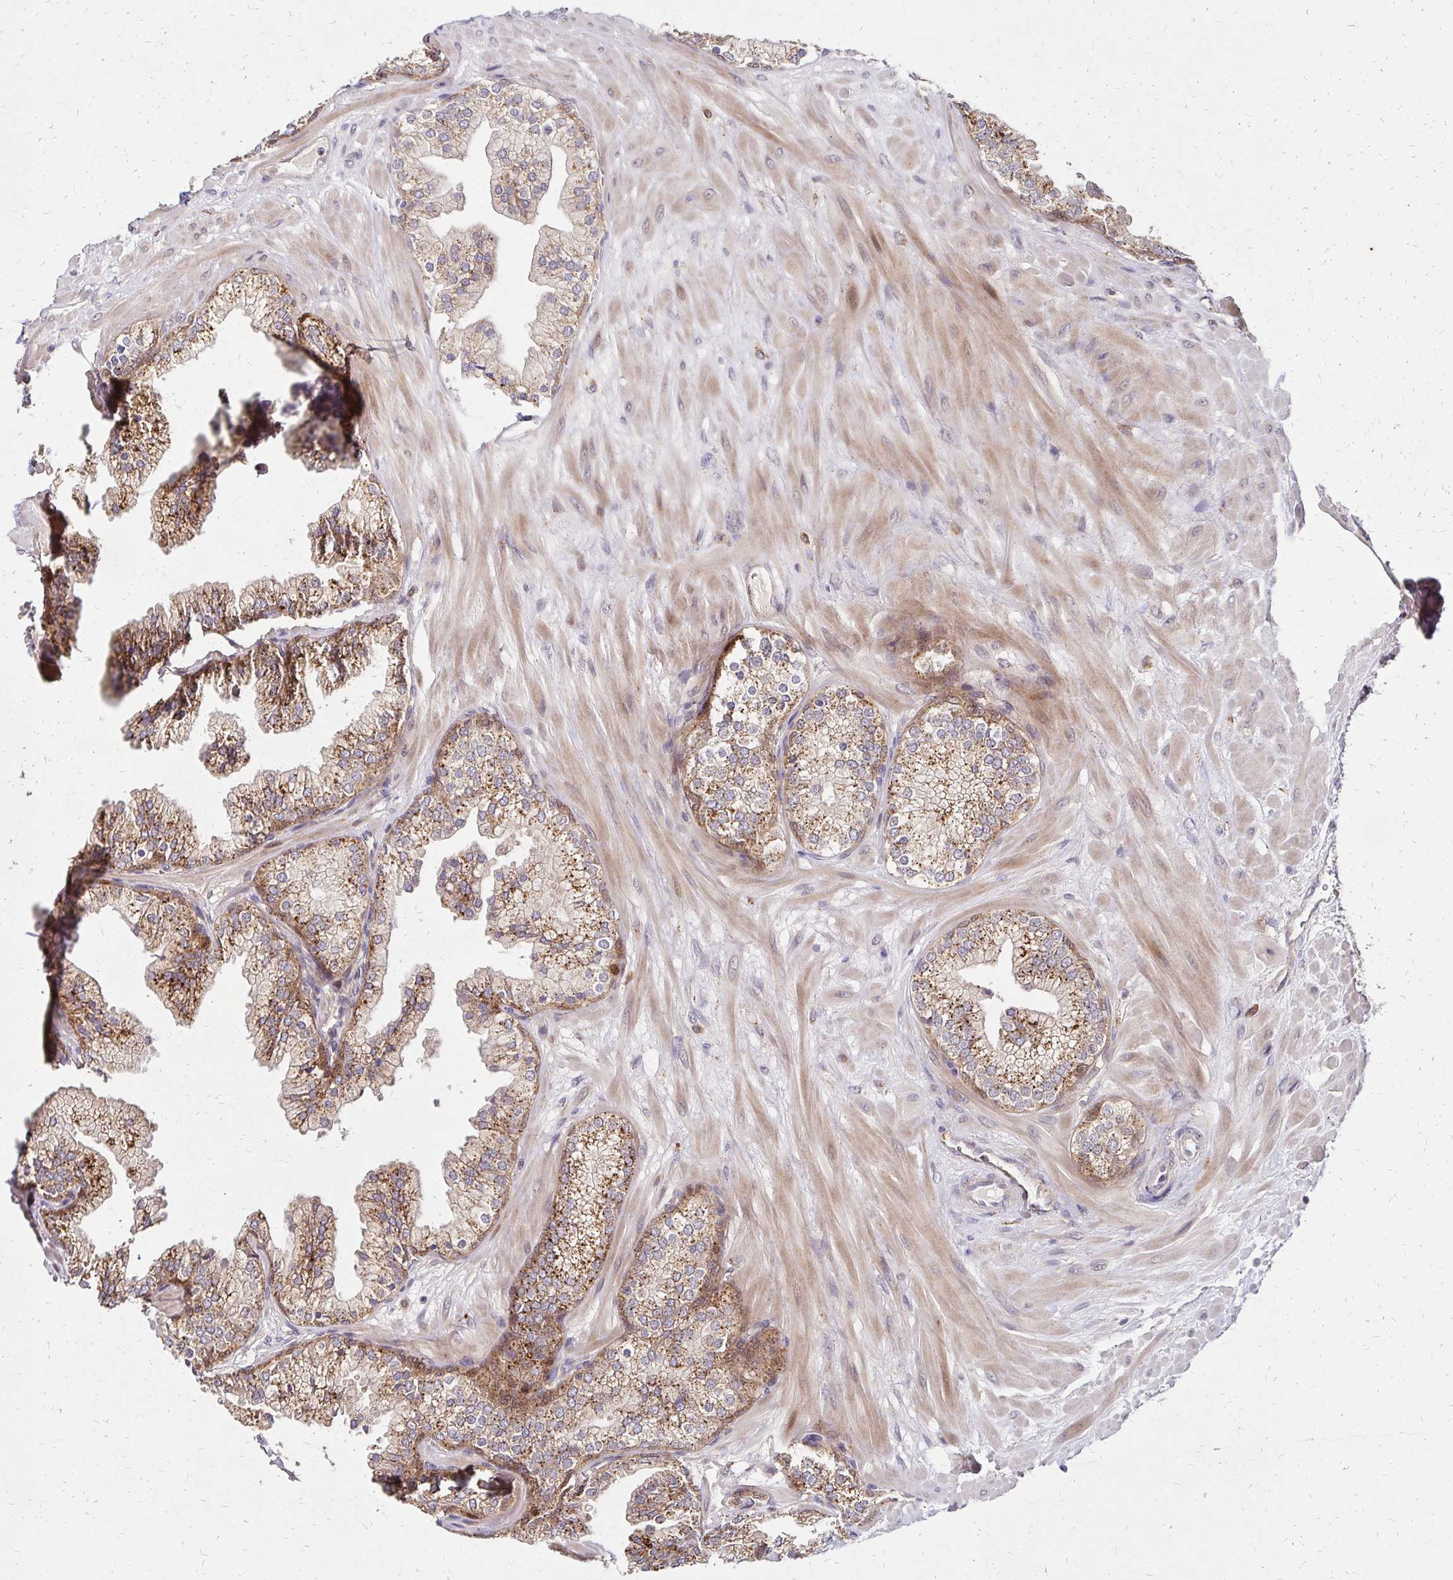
{"staining": {"intensity": "moderate", "quantity": ">75%", "location": "cytoplasmic/membranous"}, "tissue": "prostate", "cell_type": "Glandular cells", "image_type": "normal", "snomed": [{"axis": "morphology", "description": "Normal tissue, NOS"}, {"axis": "topography", "description": "Prostate"}, {"axis": "topography", "description": "Peripheral nerve tissue"}], "caption": "Brown immunohistochemical staining in normal prostate shows moderate cytoplasmic/membranous expression in approximately >75% of glandular cells. Nuclei are stained in blue.", "gene": "IDUA", "patient": {"sex": "male", "age": 61}}